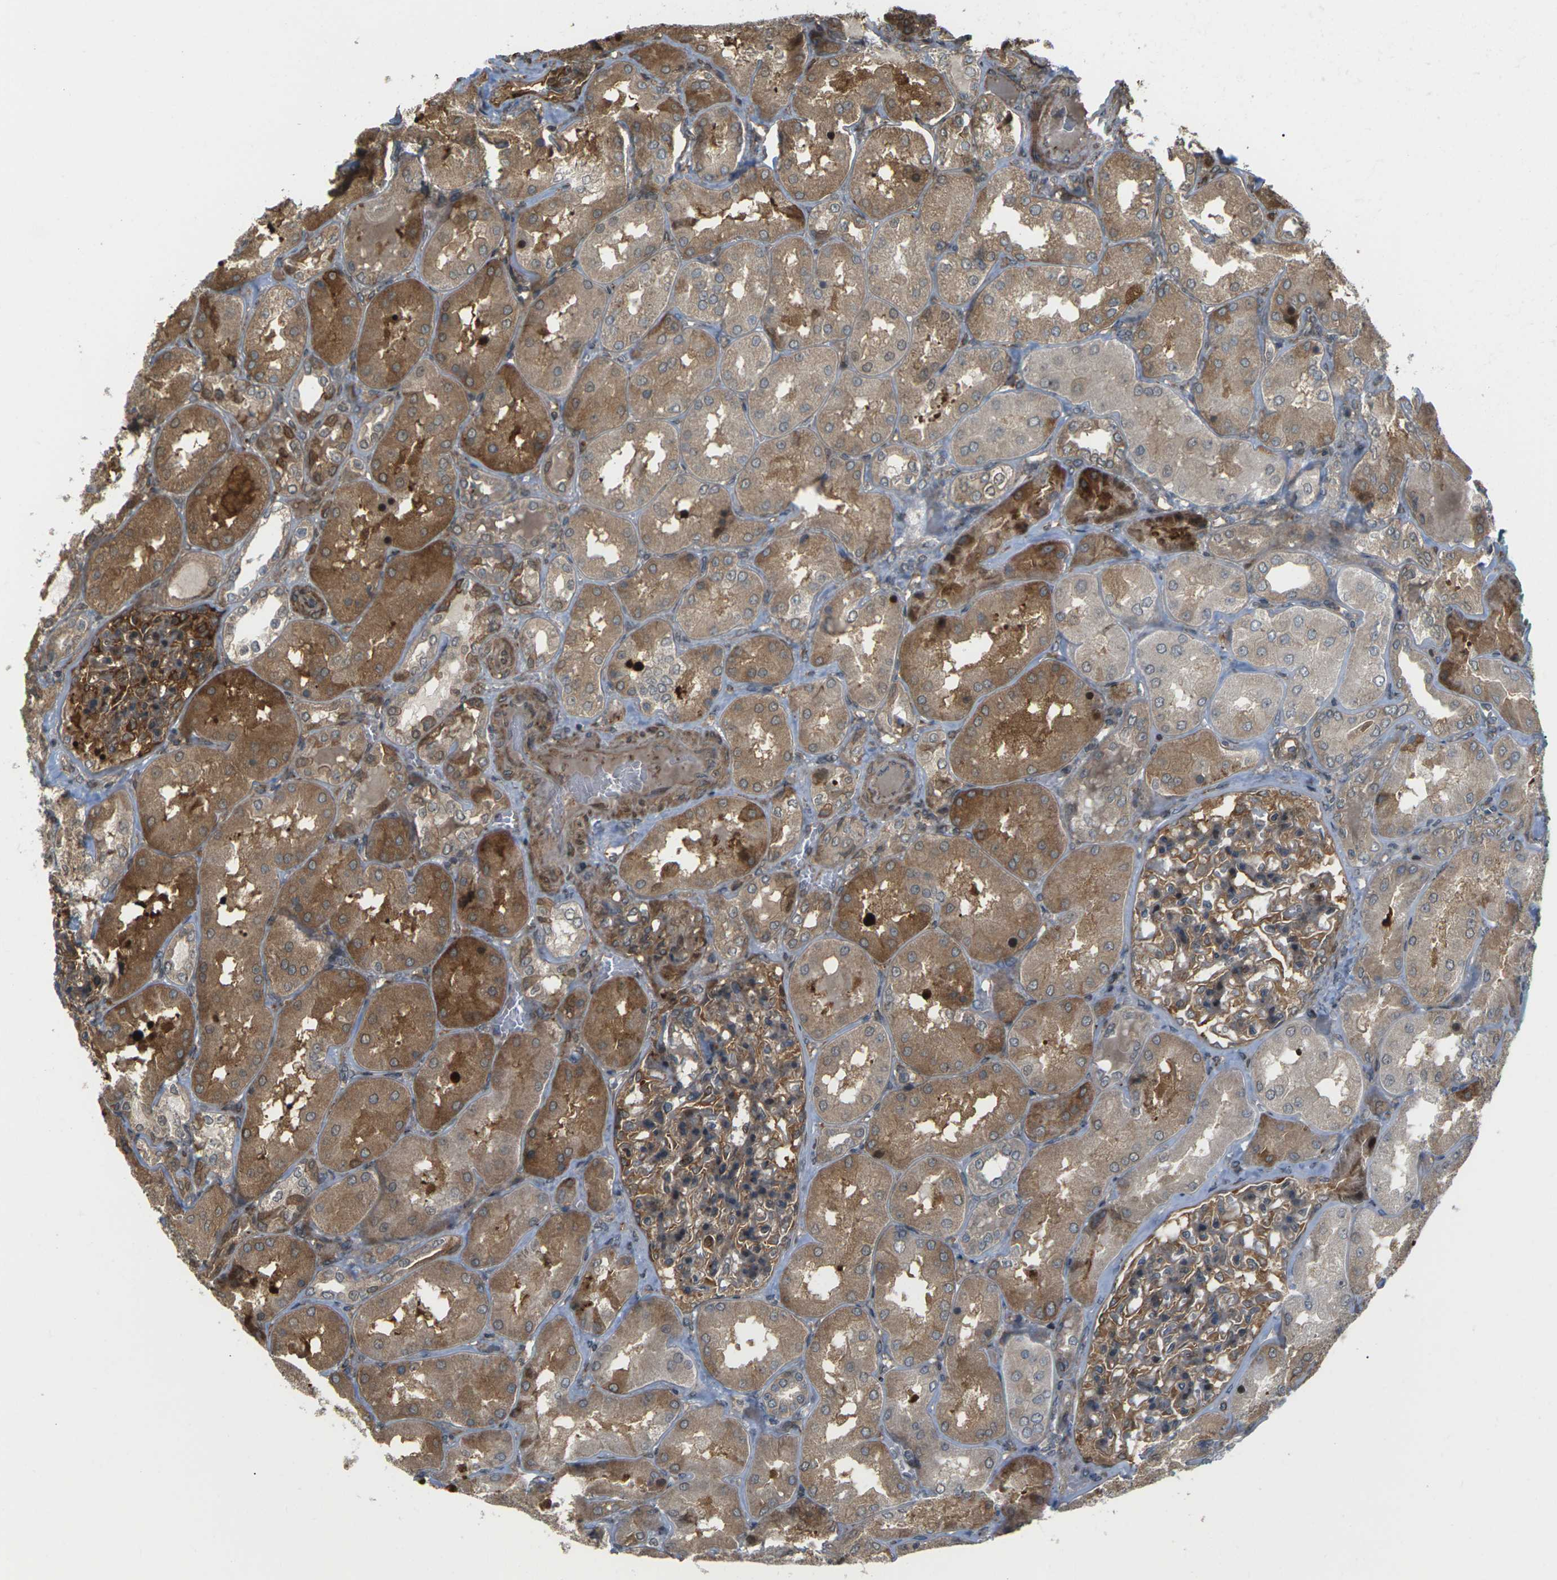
{"staining": {"intensity": "moderate", "quantity": ">75%", "location": "cytoplasmic/membranous"}, "tissue": "kidney", "cell_type": "Cells in glomeruli", "image_type": "normal", "snomed": [{"axis": "morphology", "description": "Normal tissue, NOS"}, {"axis": "topography", "description": "Kidney"}], "caption": "Moderate cytoplasmic/membranous positivity is appreciated in approximately >75% of cells in glomeruli in normal kidney. The staining was performed using DAB to visualize the protein expression in brown, while the nuclei were stained in blue with hematoxylin (Magnification: 20x).", "gene": "ROBO1", "patient": {"sex": "female", "age": 56}}